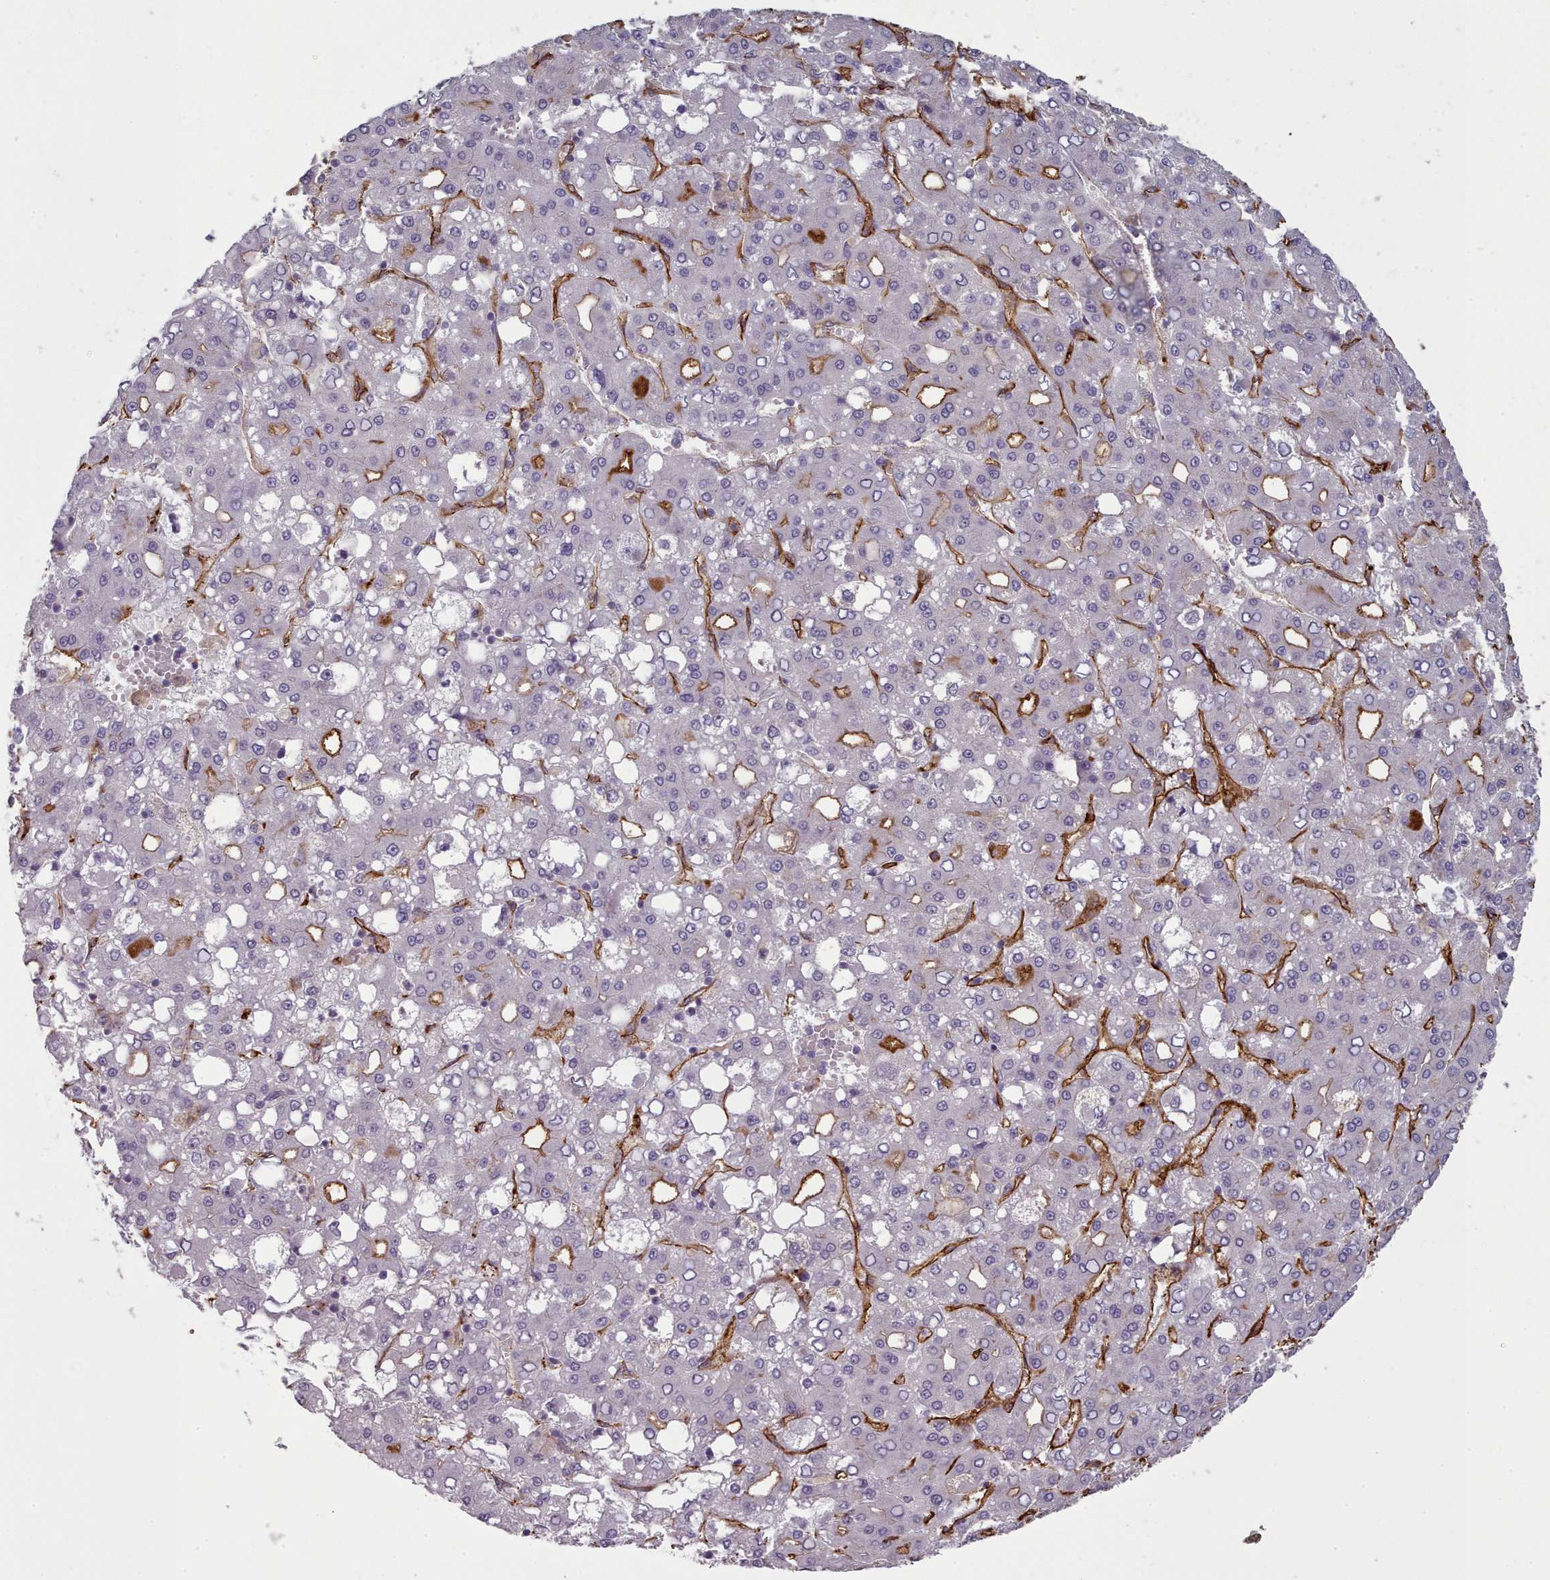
{"staining": {"intensity": "negative", "quantity": "none", "location": "none"}, "tissue": "liver cancer", "cell_type": "Tumor cells", "image_type": "cancer", "snomed": [{"axis": "morphology", "description": "Carcinoma, Hepatocellular, NOS"}, {"axis": "topography", "description": "Liver"}], "caption": "DAB (3,3'-diaminobenzidine) immunohistochemical staining of liver hepatocellular carcinoma shows no significant expression in tumor cells.", "gene": "CD300LF", "patient": {"sex": "male", "age": 65}}